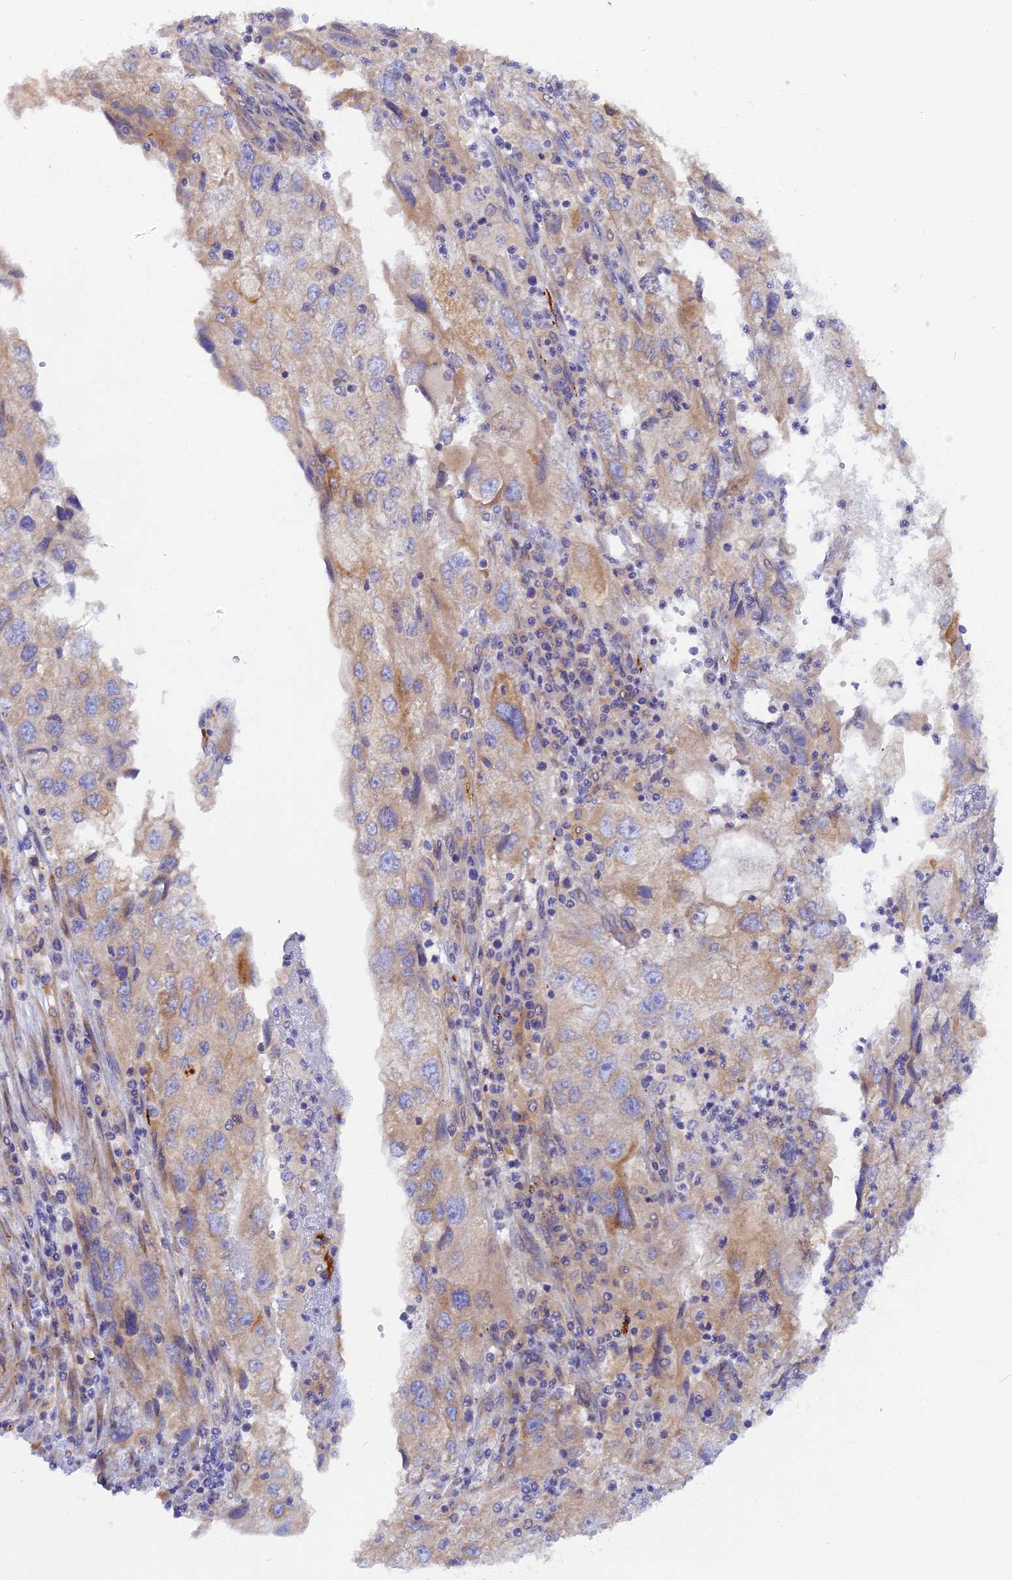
{"staining": {"intensity": "moderate", "quantity": "<25%", "location": "cytoplasmic/membranous"}, "tissue": "endometrial cancer", "cell_type": "Tumor cells", "image_type": "cancer", "snomed": [{"axis": "morphology", "description": "Adenocarcinoma, NOS"}, {"axis": "topography", "description": "Endometrium"}], "caption": "DAB immunohistochemical staining of adenocarcinoma (endometrial) displays moderate cytoplasmic/membranous protein positivity in about <25% of tumor cells.", "gene": "TLCD1", "patient": {"sex": "female", "age": 49}}